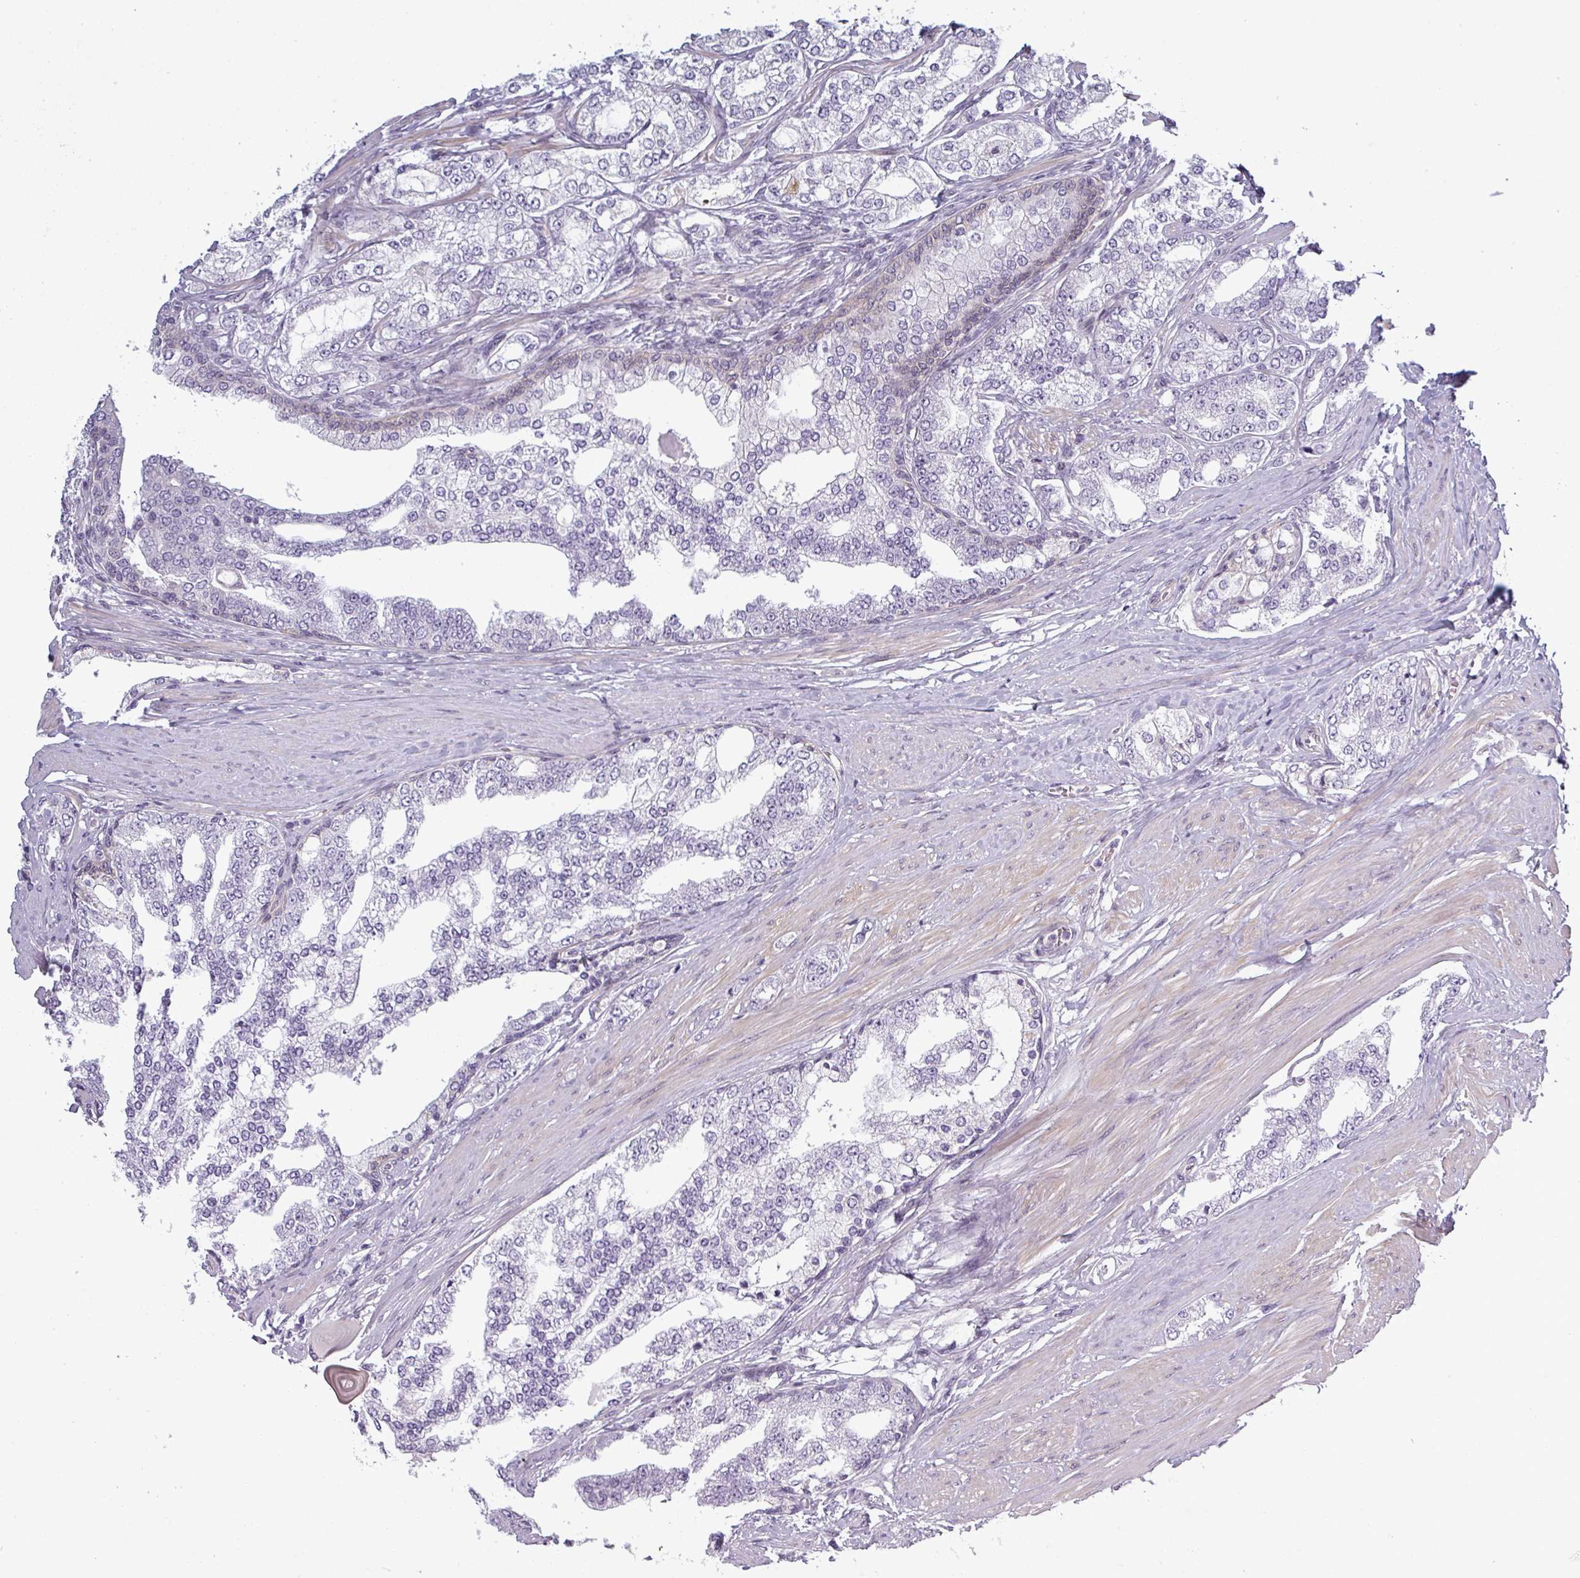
{"staining": {"intensity": "negative", "quantity": "none", "location": "none"}, "tissue": "prostate cancer", "cell_type": "Tumor cells", "image_type": "cancer", "snomed": [{"axis": "morphology", "description": "Adenocarcinoma, High grade"}, {"axis": "topography", "description": "Prostate"}], "caption": "Immunohistochemistry of human adenocarcinoma (high-grade) (prostate) shows no expression in tumor cells.", "gene": "PRAMEF12", "patient": {"sex": "male", "age": 64}}